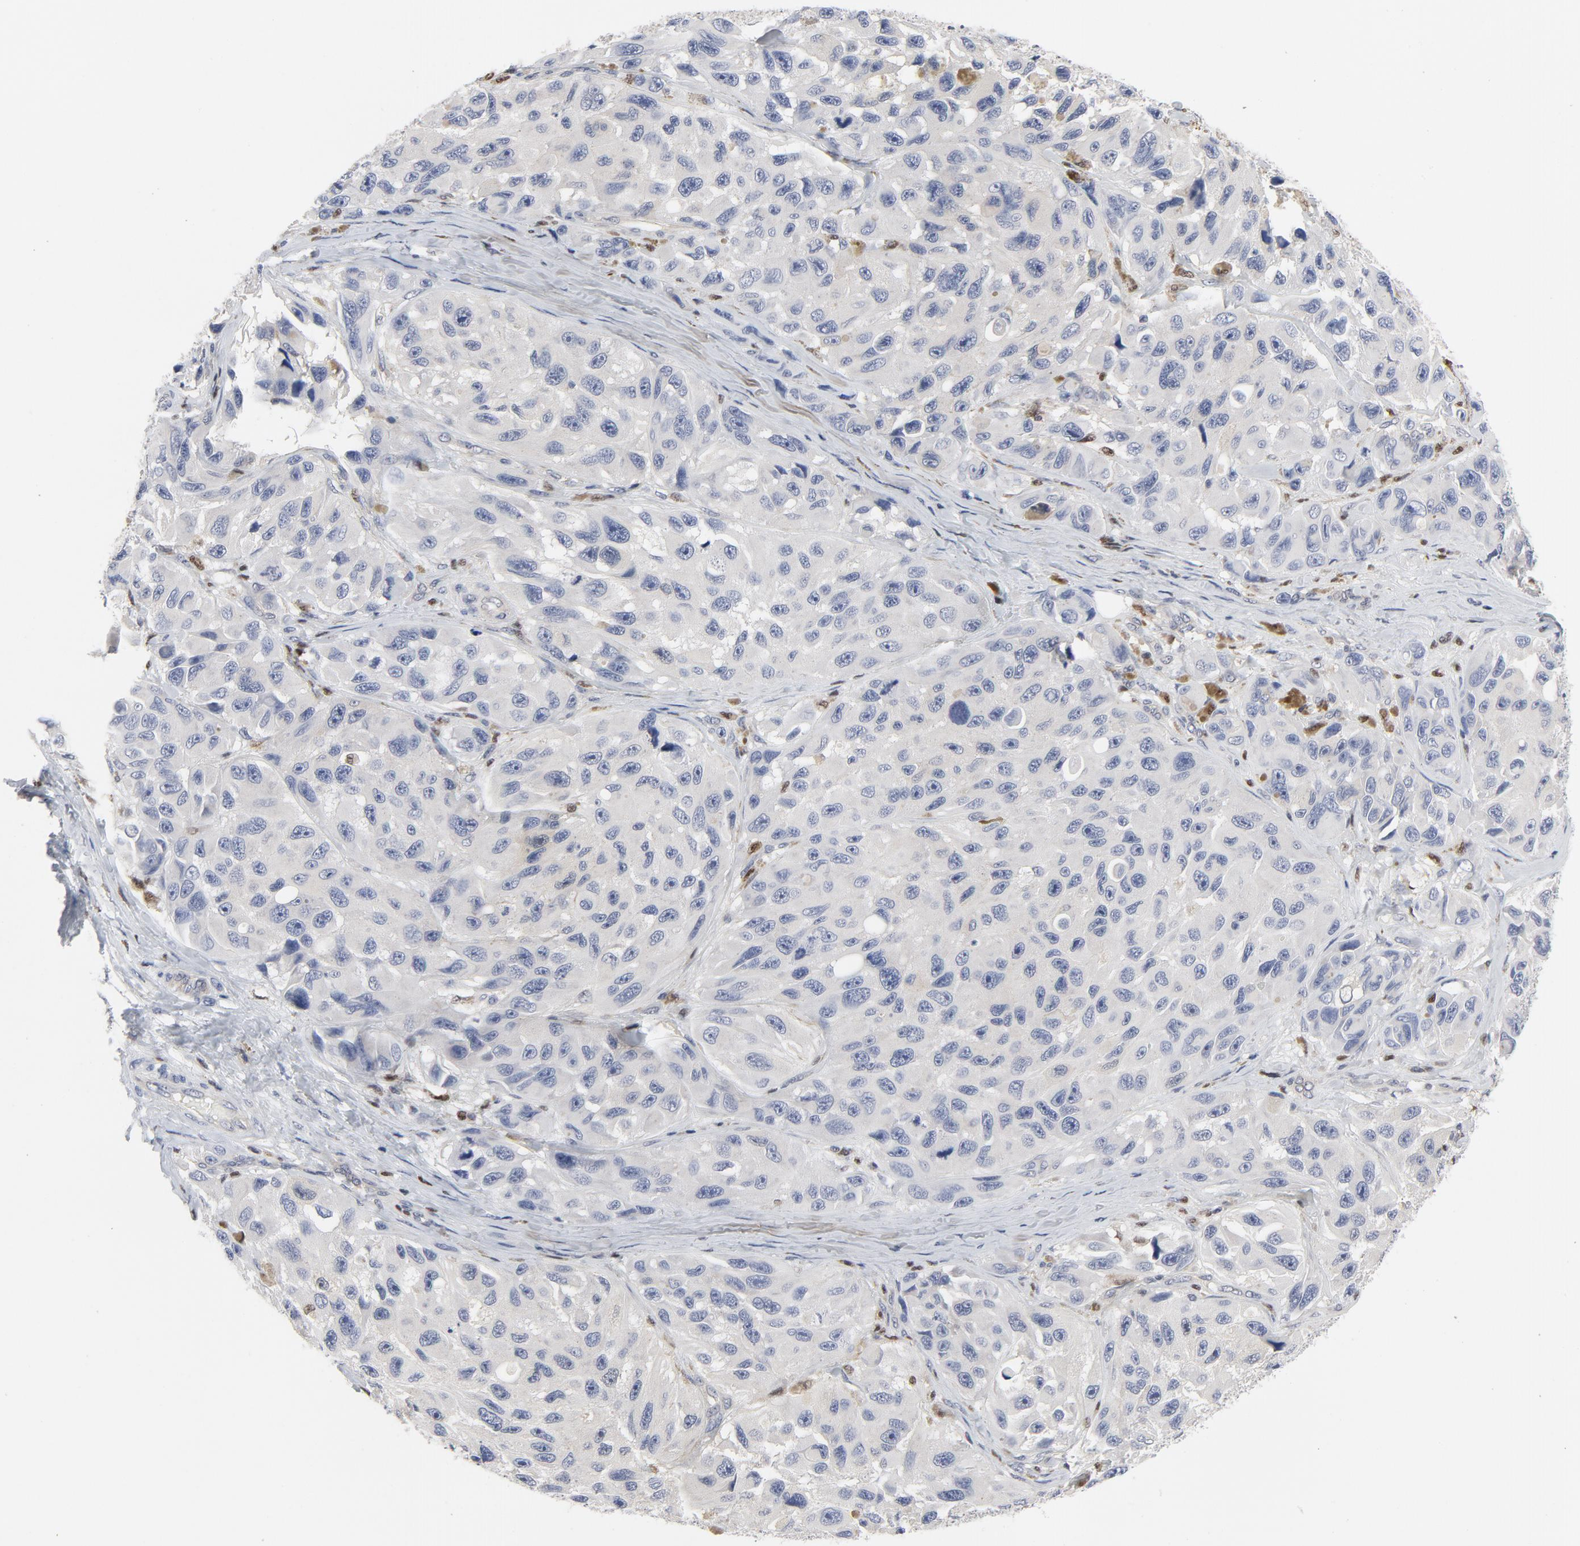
{"staining": {"intensity": "negative", "quantity": "none", "location": "none"}, "tissue": "melanoma", "cell_type": "Tumor cells", "image_type": "cancer", "snomed": [{"axis": "morphology", "description": "Malignant melanoma, NOS"}, {"axis": "topography", "description": "Skin"}], "caption": "Malignant melanoma was stained to show a protein in brown. There is no significant staining in tumor cells. (IHC, brightfield microscopy, high magnification).", "gene": "NFKB1", "patient": {"sex": "female", "age": 73}}